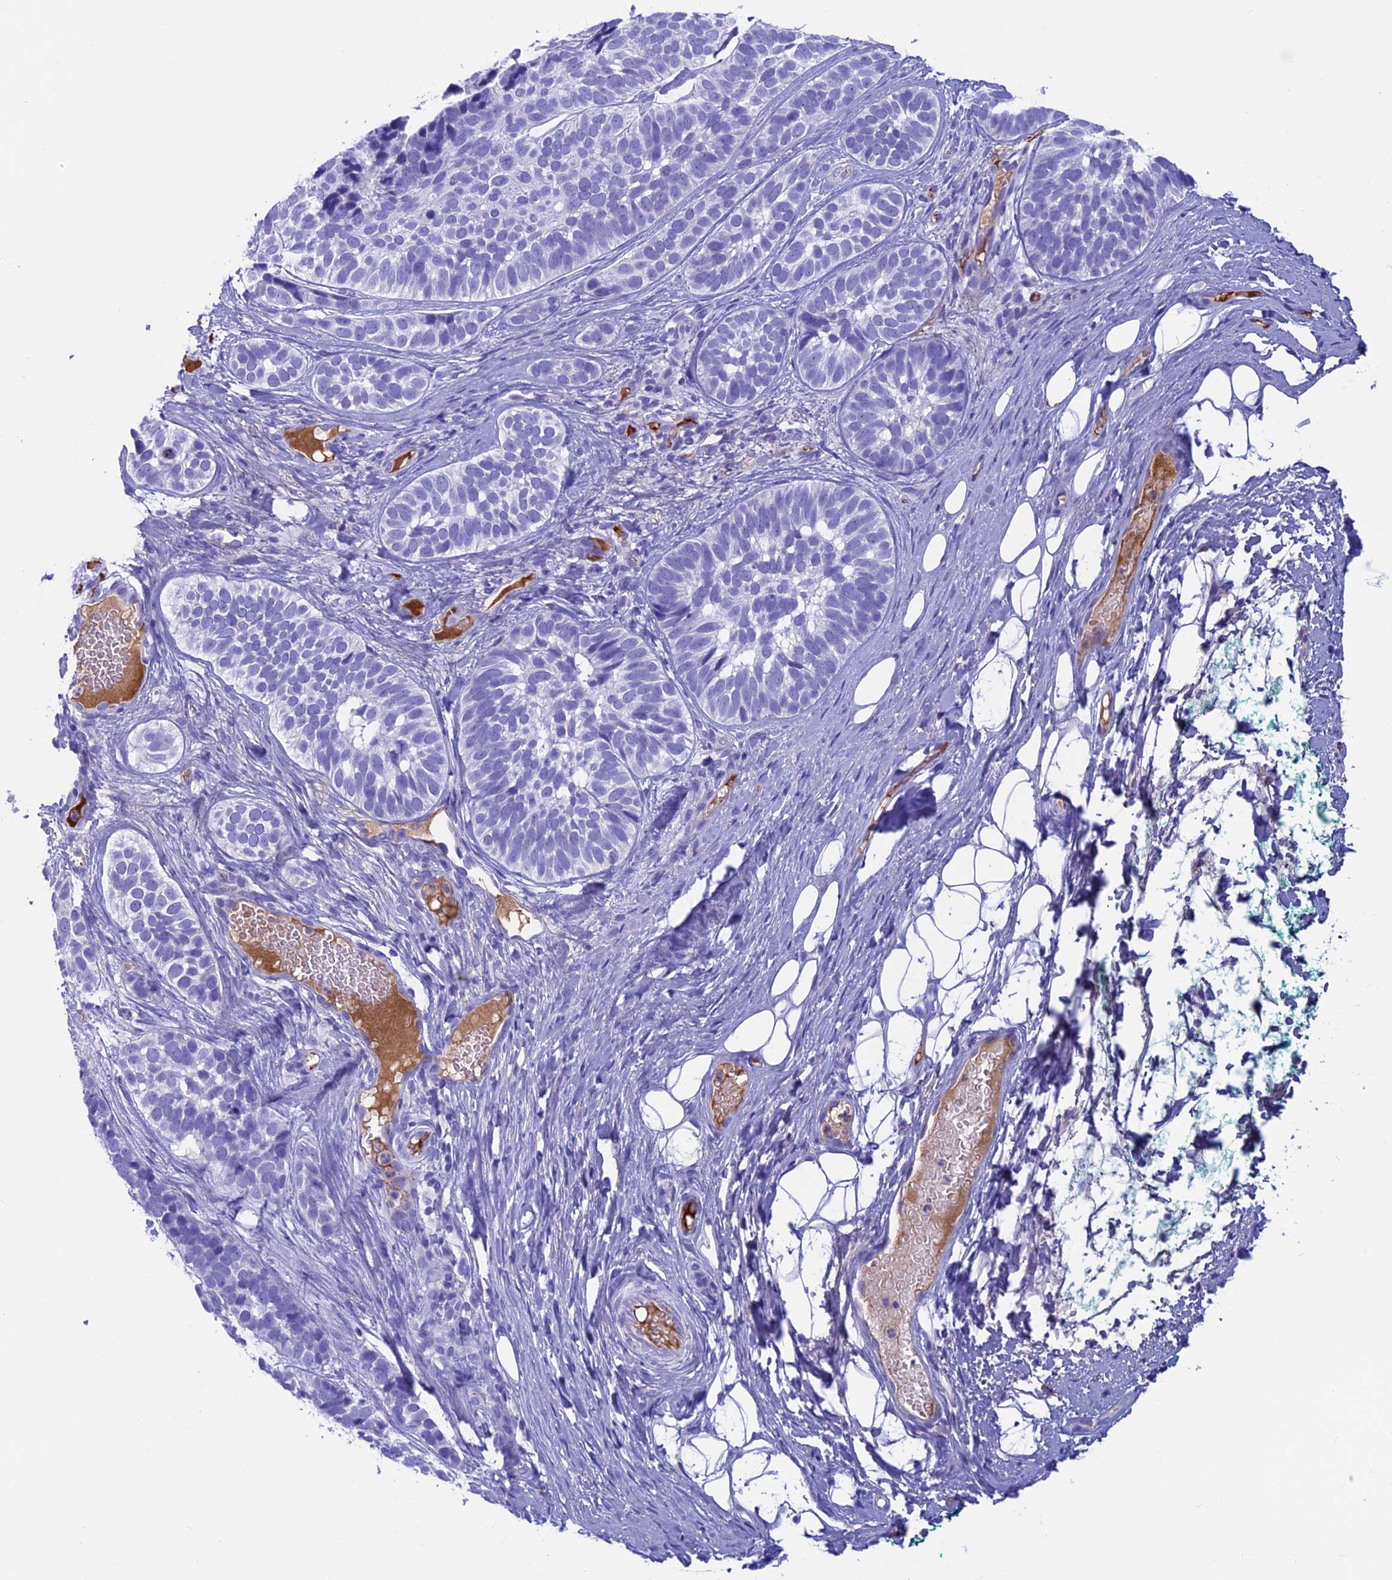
{"staining": {"intensity": "negative", "quantity": "none", "location": "none"}, "tissue": "skin cancer", "cell_type": "Tumor cells", "image_type": "cancer", "snomed": [{"axis": "morphology", "description": "Basal cell carcinoma"}, {"axis": "topography", "description": "Skin"}], "caption": "Immunohistochemistry histopathology image of skin cancer (basal cell carcinoma) stained for a protein (brown), which demonstrates no expression in tumor cells. The staining is performed using DAB brown chromogen with nuclei counter-stained in using hematoxylin.", "gene": "IGSF6", "patient": {"sex": "male", "age": 62}}